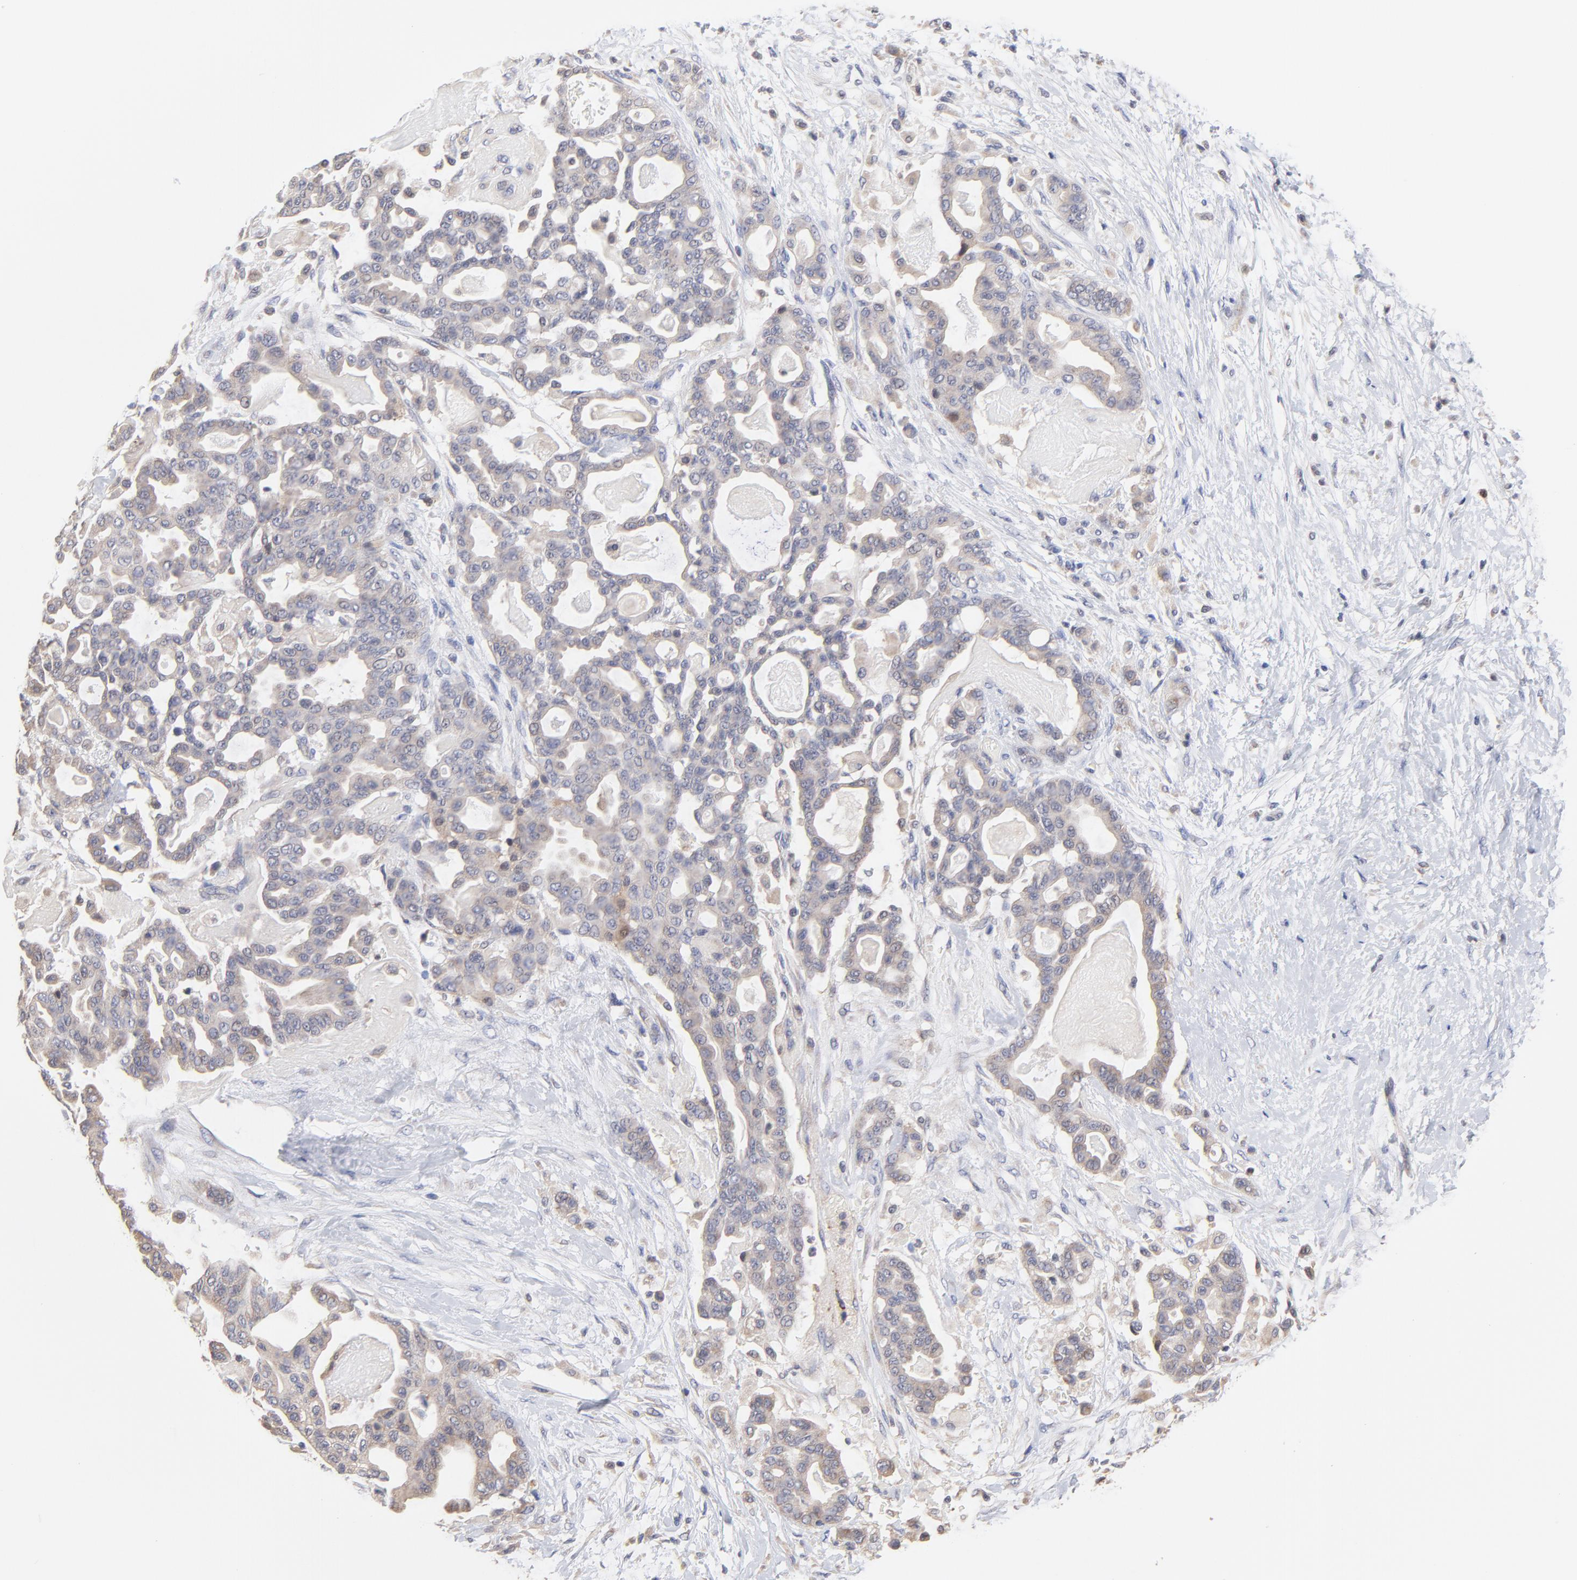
{"staining": {"intensity": "weak", "quantity": ">75%", "location": "cytoplasmic/membranous"}, "tissue": "pancreatic cancer", "cell_type": "Tumor cells", "image_type": "cancer", "snomed": [{"axis": "morphology", "description": "Adenocarcinoma, NOS"}, {"axis": "topography", "description": "Pancreas"}], "caption": "A photomicrograph of pancreatic cancer stained for a protein exhibits weak cytoplasmic/membranous brown staining in tumor cells.", "gene": "PCMT1", "patient": {"sex": "male", "age": 63}}